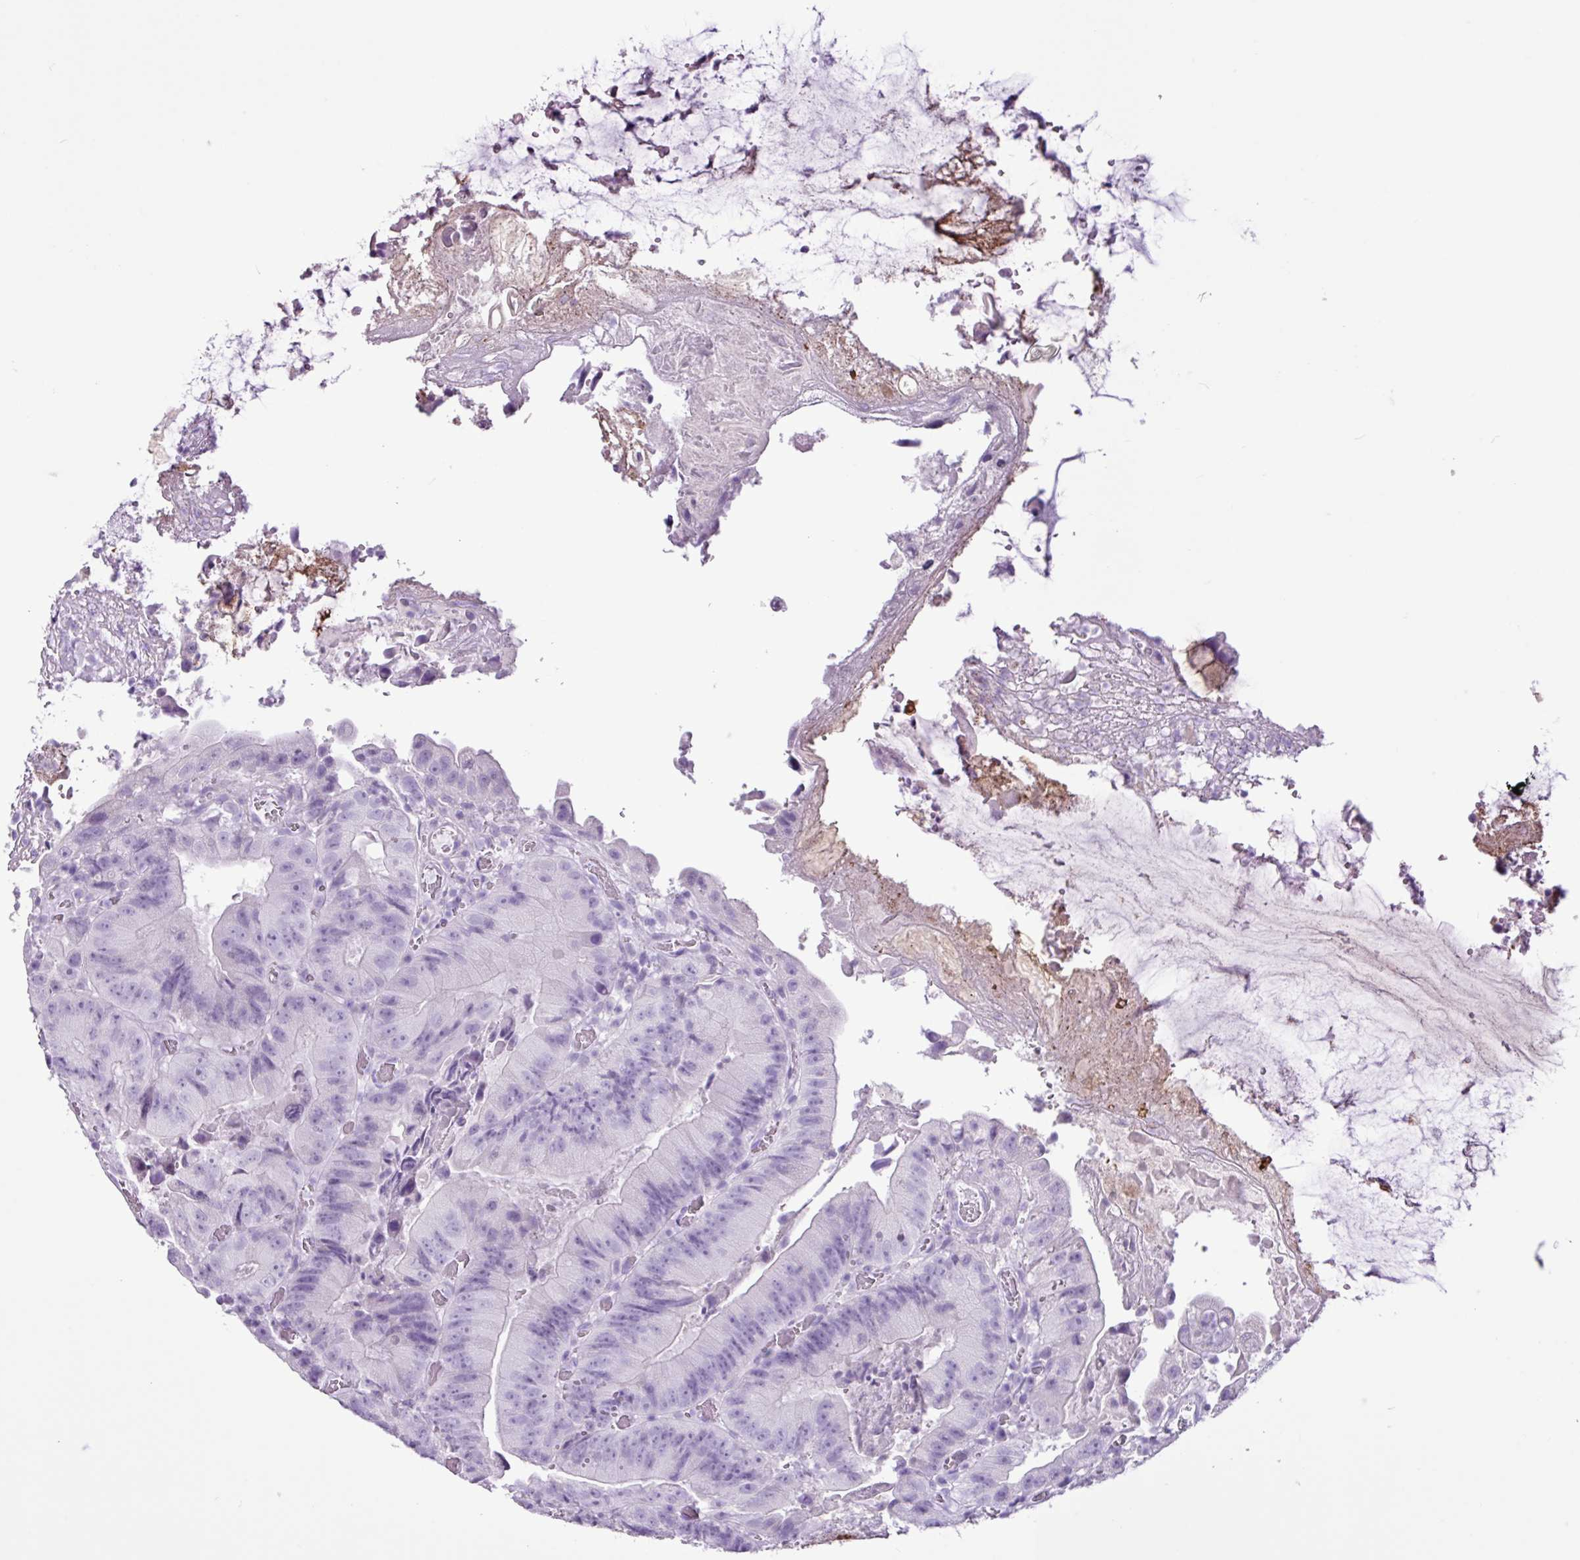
{"staining": {"intensity": "negative", "quantity": "none", "location": "none"}, "tissue": "colorectal cancer", "cell_type": "Tumor cells", "image_type": "cancer", "snomed": [{"axis": "morphology", "description": "Adenocarcinoma, NOS"}, {"axis": "topography", "description": "Colon"}], "caption": "Immunohistochemical staining of colorectal adenocarcinoma displays no significant positivity in tumor cells.", "gene": "PGR", "patient": {"sex": "female", "age": 86}}